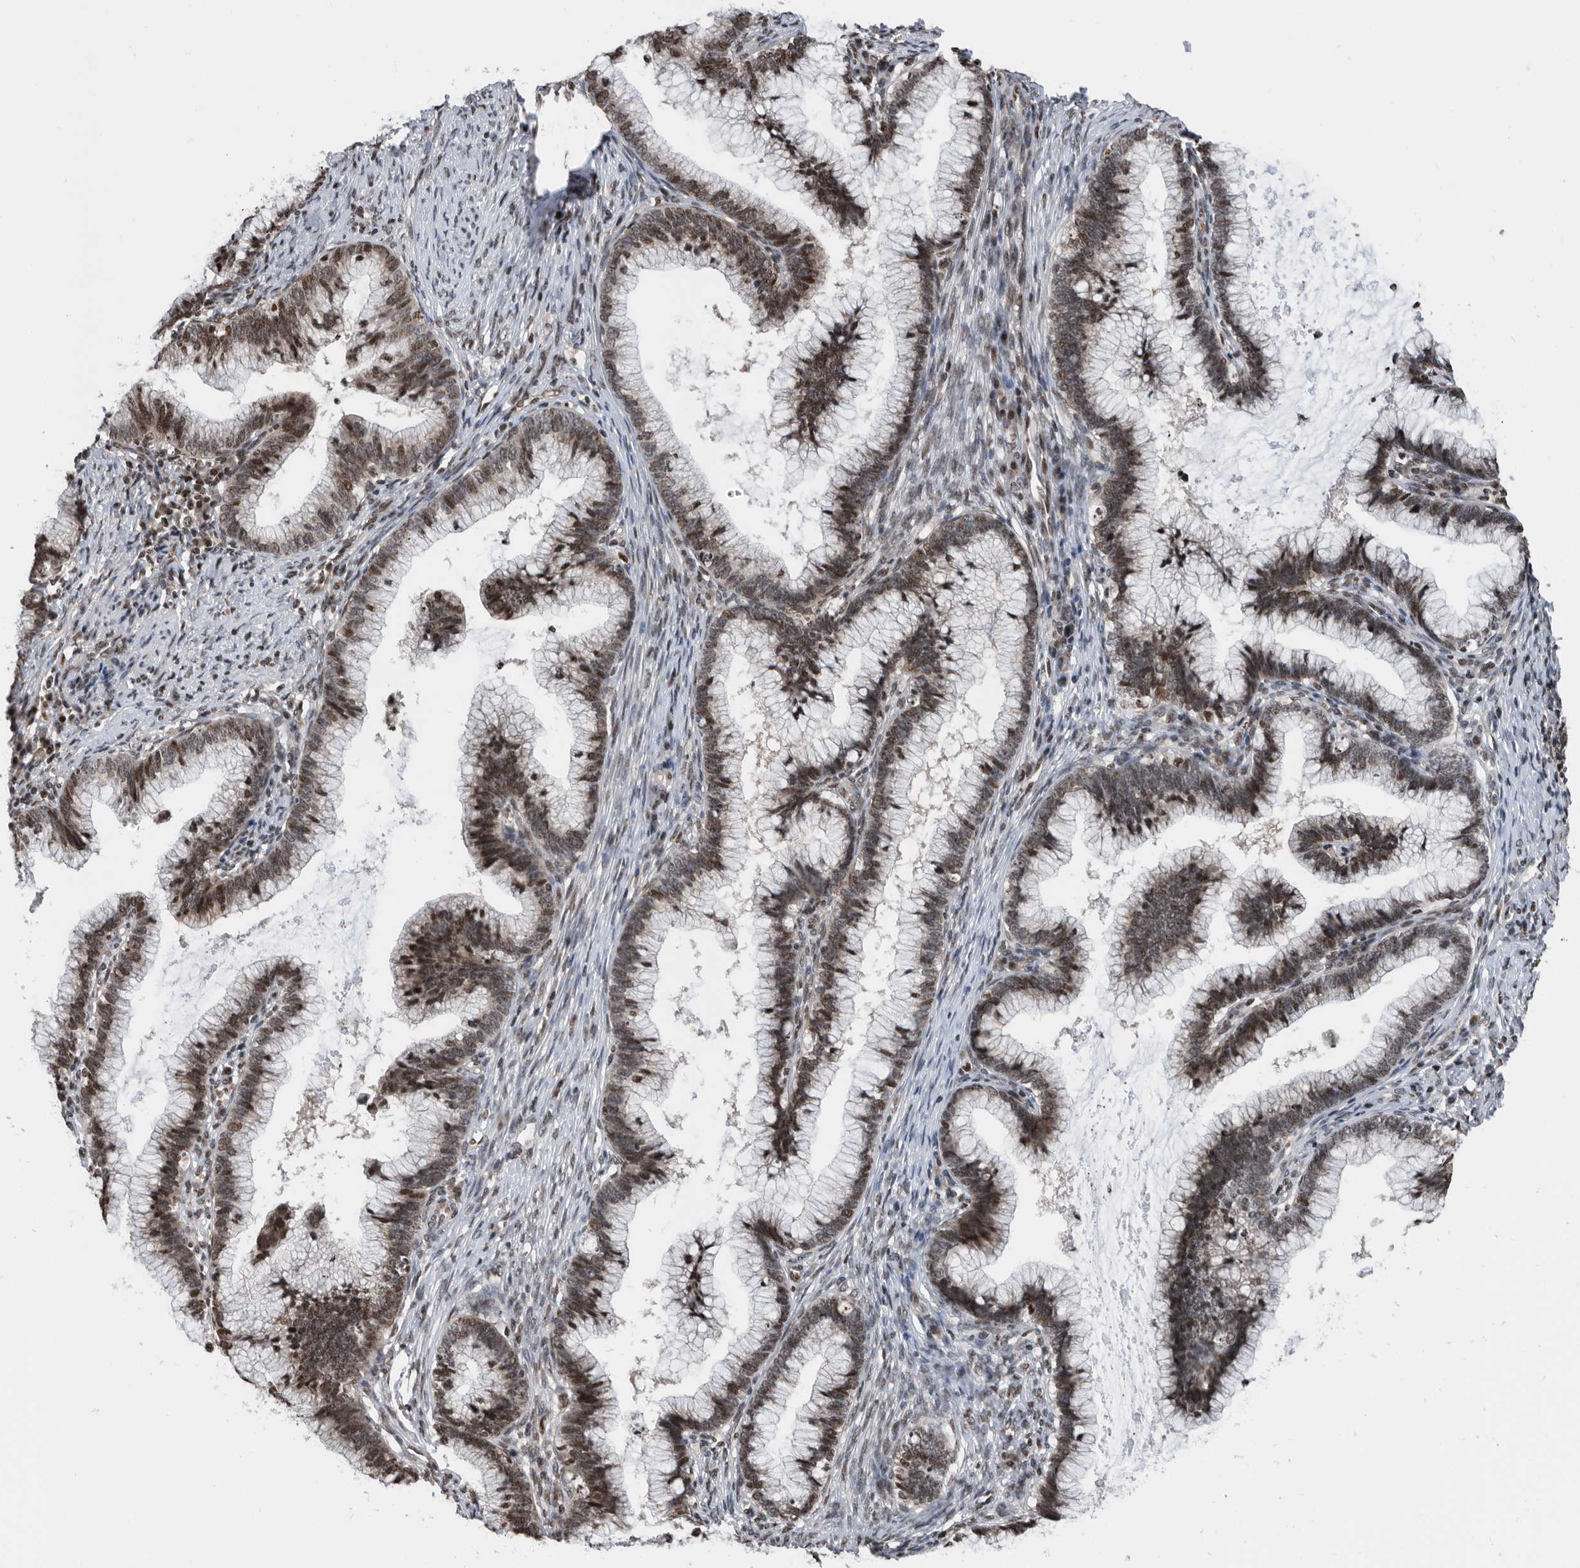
{"staining": {"intensity": "moderate", "quantity": ">75%", "location": "nuclear"}, "tissue": "cervical cancer", "cell_type": "Tumor cells", "image_type": "cancer", "snomed": [{"axis": "morphology", "description": "Adenocarcinoma, NOS"}, {"axis": "topography", "description": "Cervix"}], "caption": "A histopathology image of cervical adenocarcinoma stained for a protein demonstrates moderate nuclear brown staining in tumor cells.", "gene": "SNRNP48", "patient": {"sex": "female", "age": 36}}